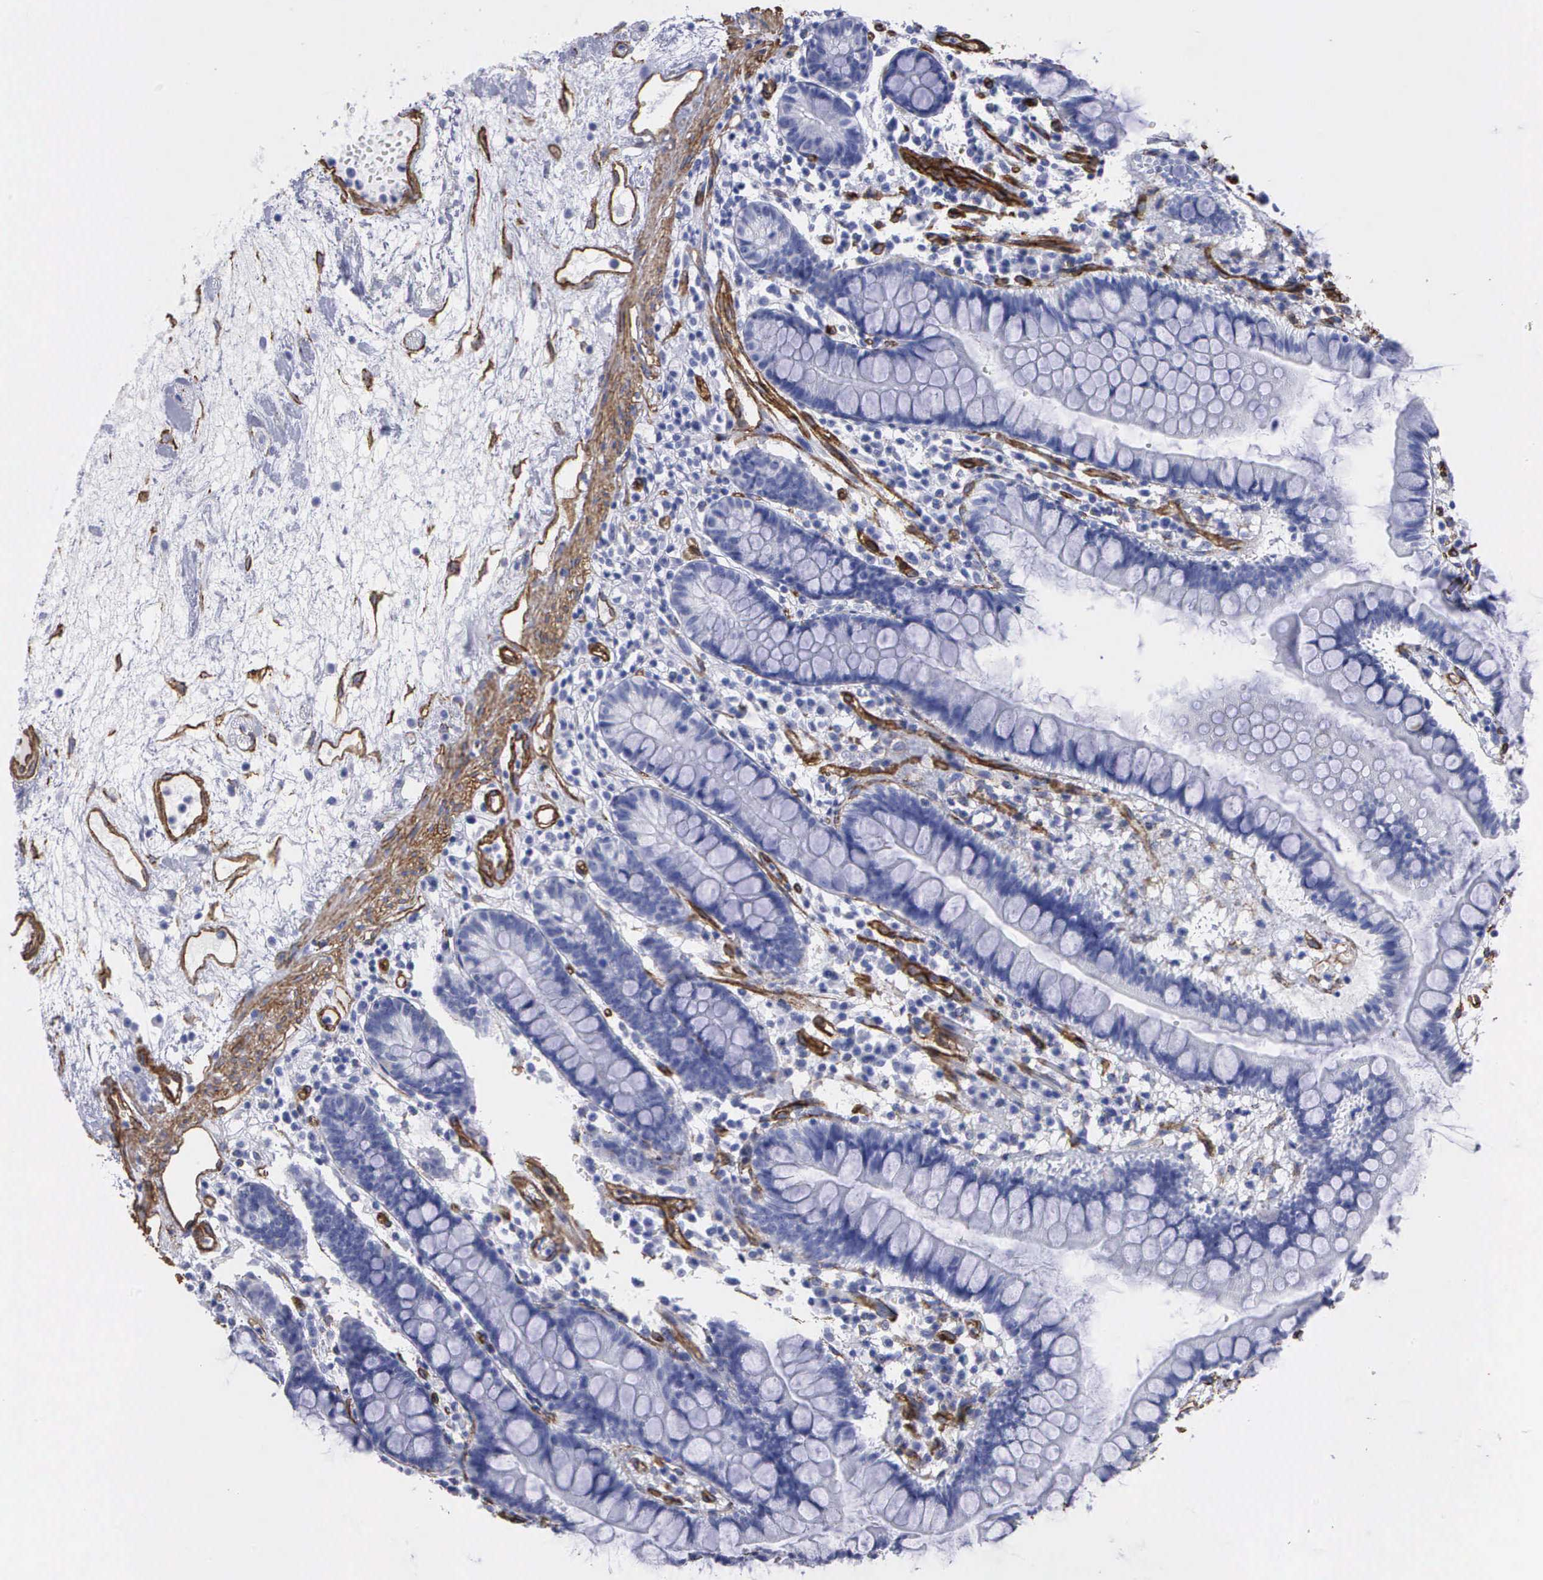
{"staining": {"intensity": "negative", "quantity": "none", "location": "none"}, "tissue": "small intestine", "cell_type": "Glandular cells", "image_type": "normal", "snomed": [{"axis": "morphology", "description": "Normal tissue, NOS"}, {"axis": "topography", "description": "Small intestine"}], "caption": "Benign small intestine was stained to show a protein in brown. There is no significant positivity in glandular cells.", "gene": "MAGEB10", "patient": {"sex": "female", "age": 51}}